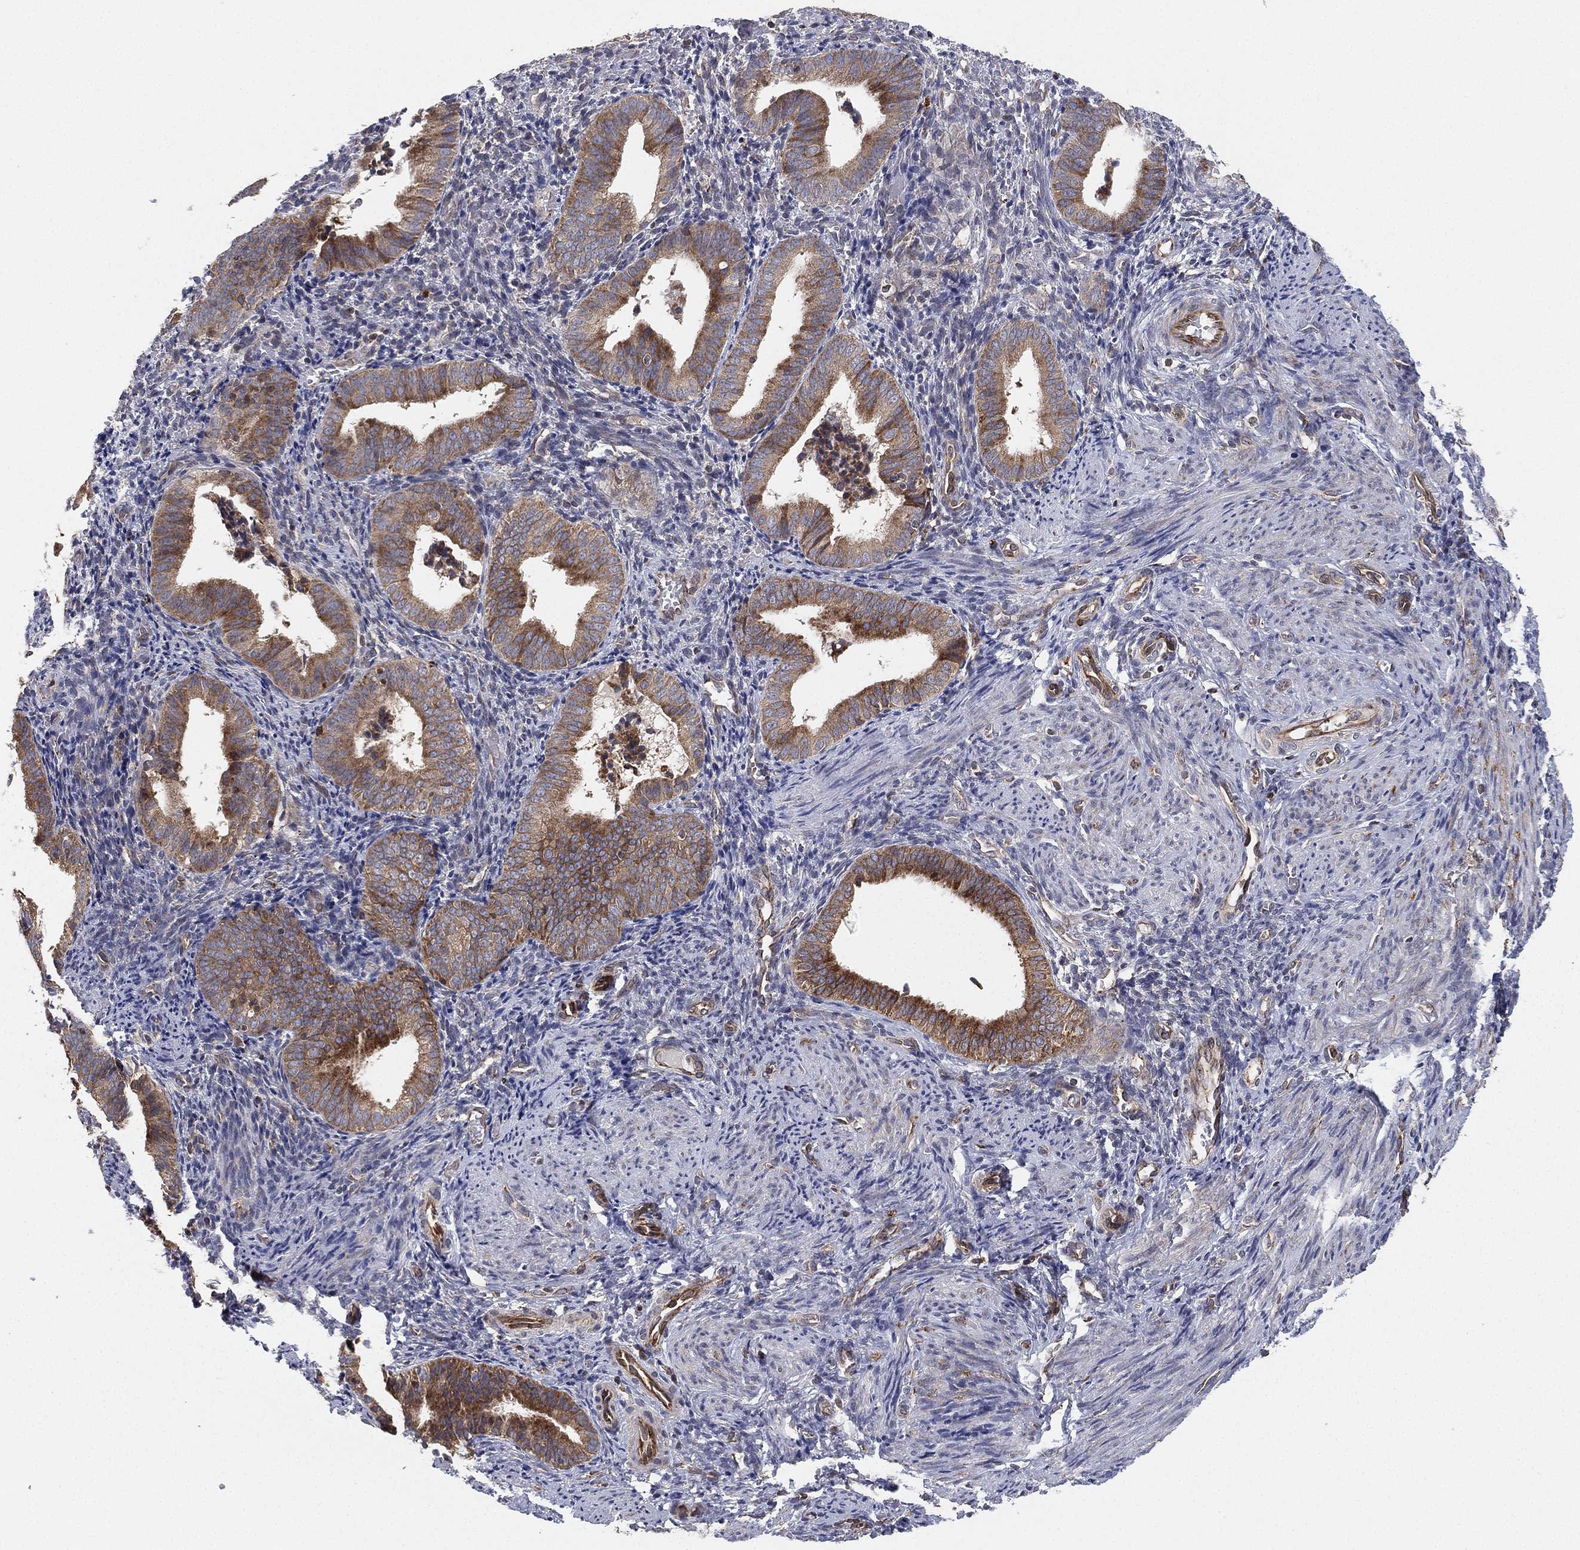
{"staining": {"intensity": "weak", "quantity": "<25%", "location": "cytoplasmic/membranous"}, "tissue": "endometrium", "cell_type": "Cells in endometrial stroma", "image_type": "normal", "snomed": [{"axis": "morphology", "description": "Normal tissue, NOS"}, {"axis": "topography", "description": "Endometrium"}], "caption": "The image shows no significant positivity in cells in endometrial stroma of endometrium.", "gene": "CYB5B", "patient": {"sex": "female", "age": 42}}